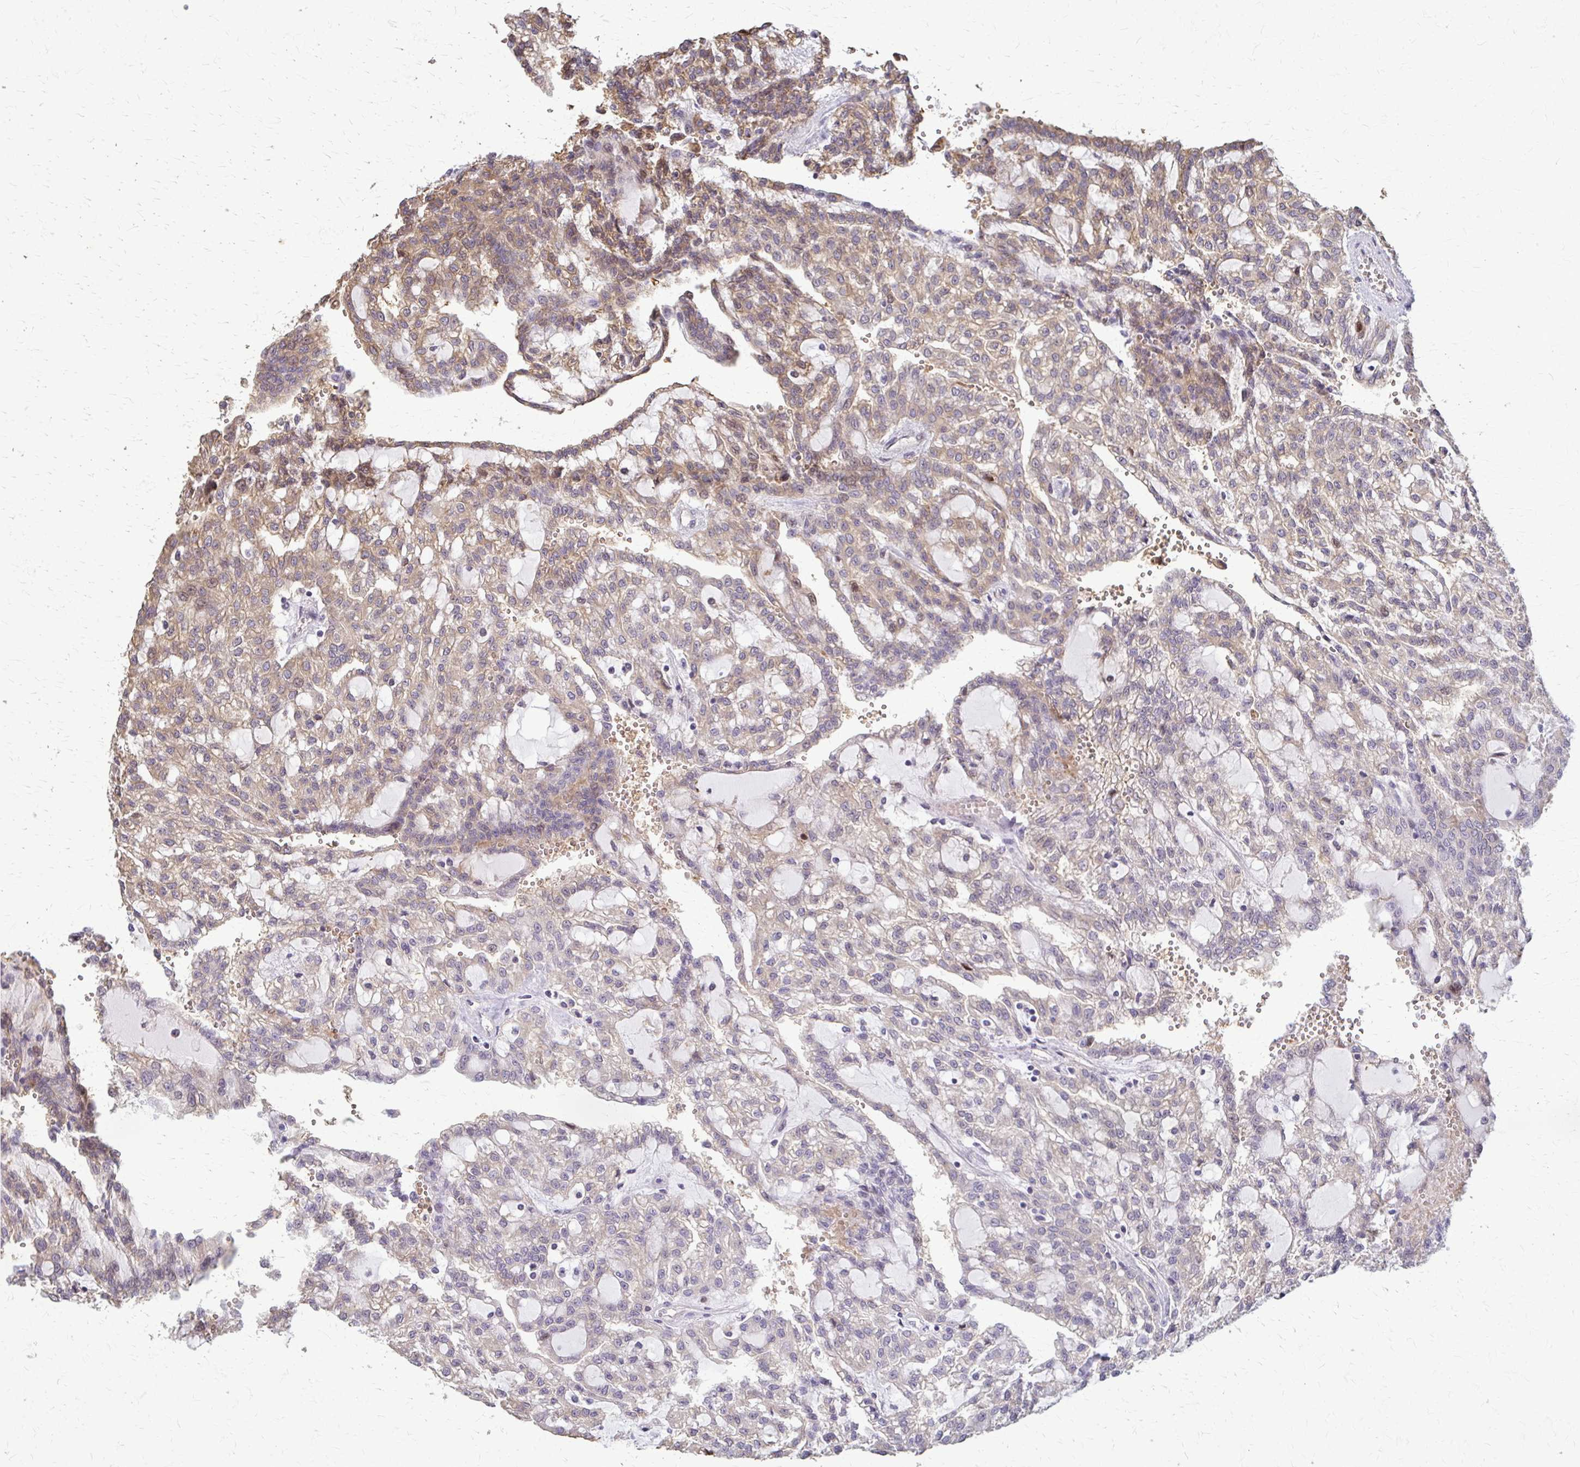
{"staining": {"intensity": "moderate", "quantity": "<25%", "location": "cytoplasmic/membranous"}, "tissue": "renal cancer", "cell_type": "Tumor cells", "image_type": "cancer", "snomed": [{"axis": "morphology", "description": "Adenocarcinoma, NOS"}, {"axis": "topography", "description": "Kidney"}], "caption": "Immunohistochemical staining of human renal cancer (adenocarcinoma) reveals low levels of moderate cytoplasmic/membranous protein staining in approximately <25% of tumor cells.", "gene": "ZNF34", "patient": {"sex": "male", "age": 63}}